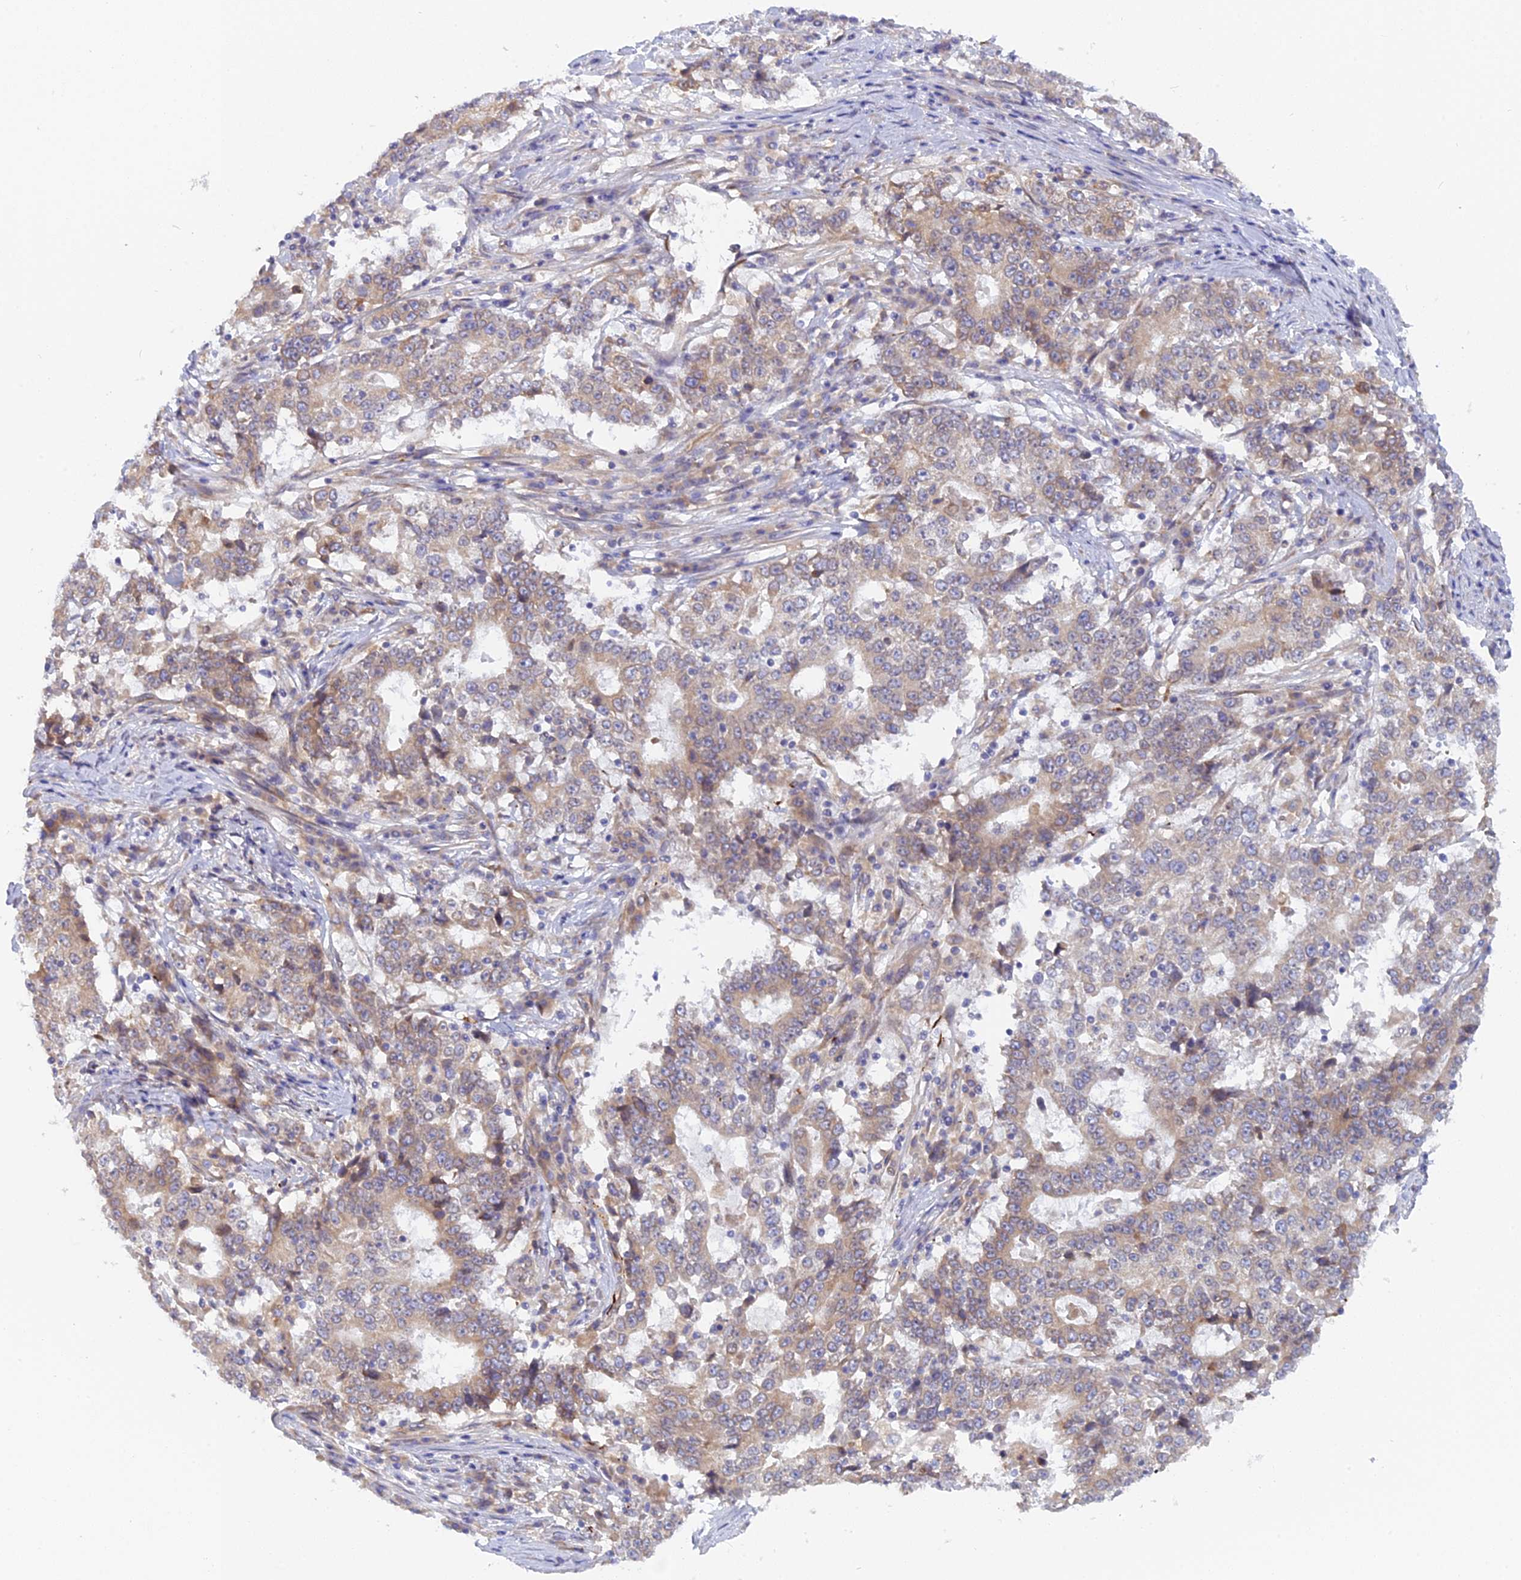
{"staining": {"intensity": "weak", "quantity": "25%-75%", "location": "cytoplasmic/membranous"}, "tissue": "stomach cancer", "cell_type": "Tumor cells", "image_type": "cancer", "snomed": [{"axis": "morphology", "description": "Adenocarcinoma, NOS"}, {"axis": "topography", "description": "Stomach"}], "caption": "Tumor cells reveal low levels of weak cytoplasmic/membranous expression in approximately 25%-75% of cells in stomach cancer. Using DAB (3,3'-diaminobenzidine) (brown) and hematoxylin (blue) stains, captured at high magnification using brightfield microscopy.", "gene": "TLCD1", "patient": {"sex": "male", "age": 59}}